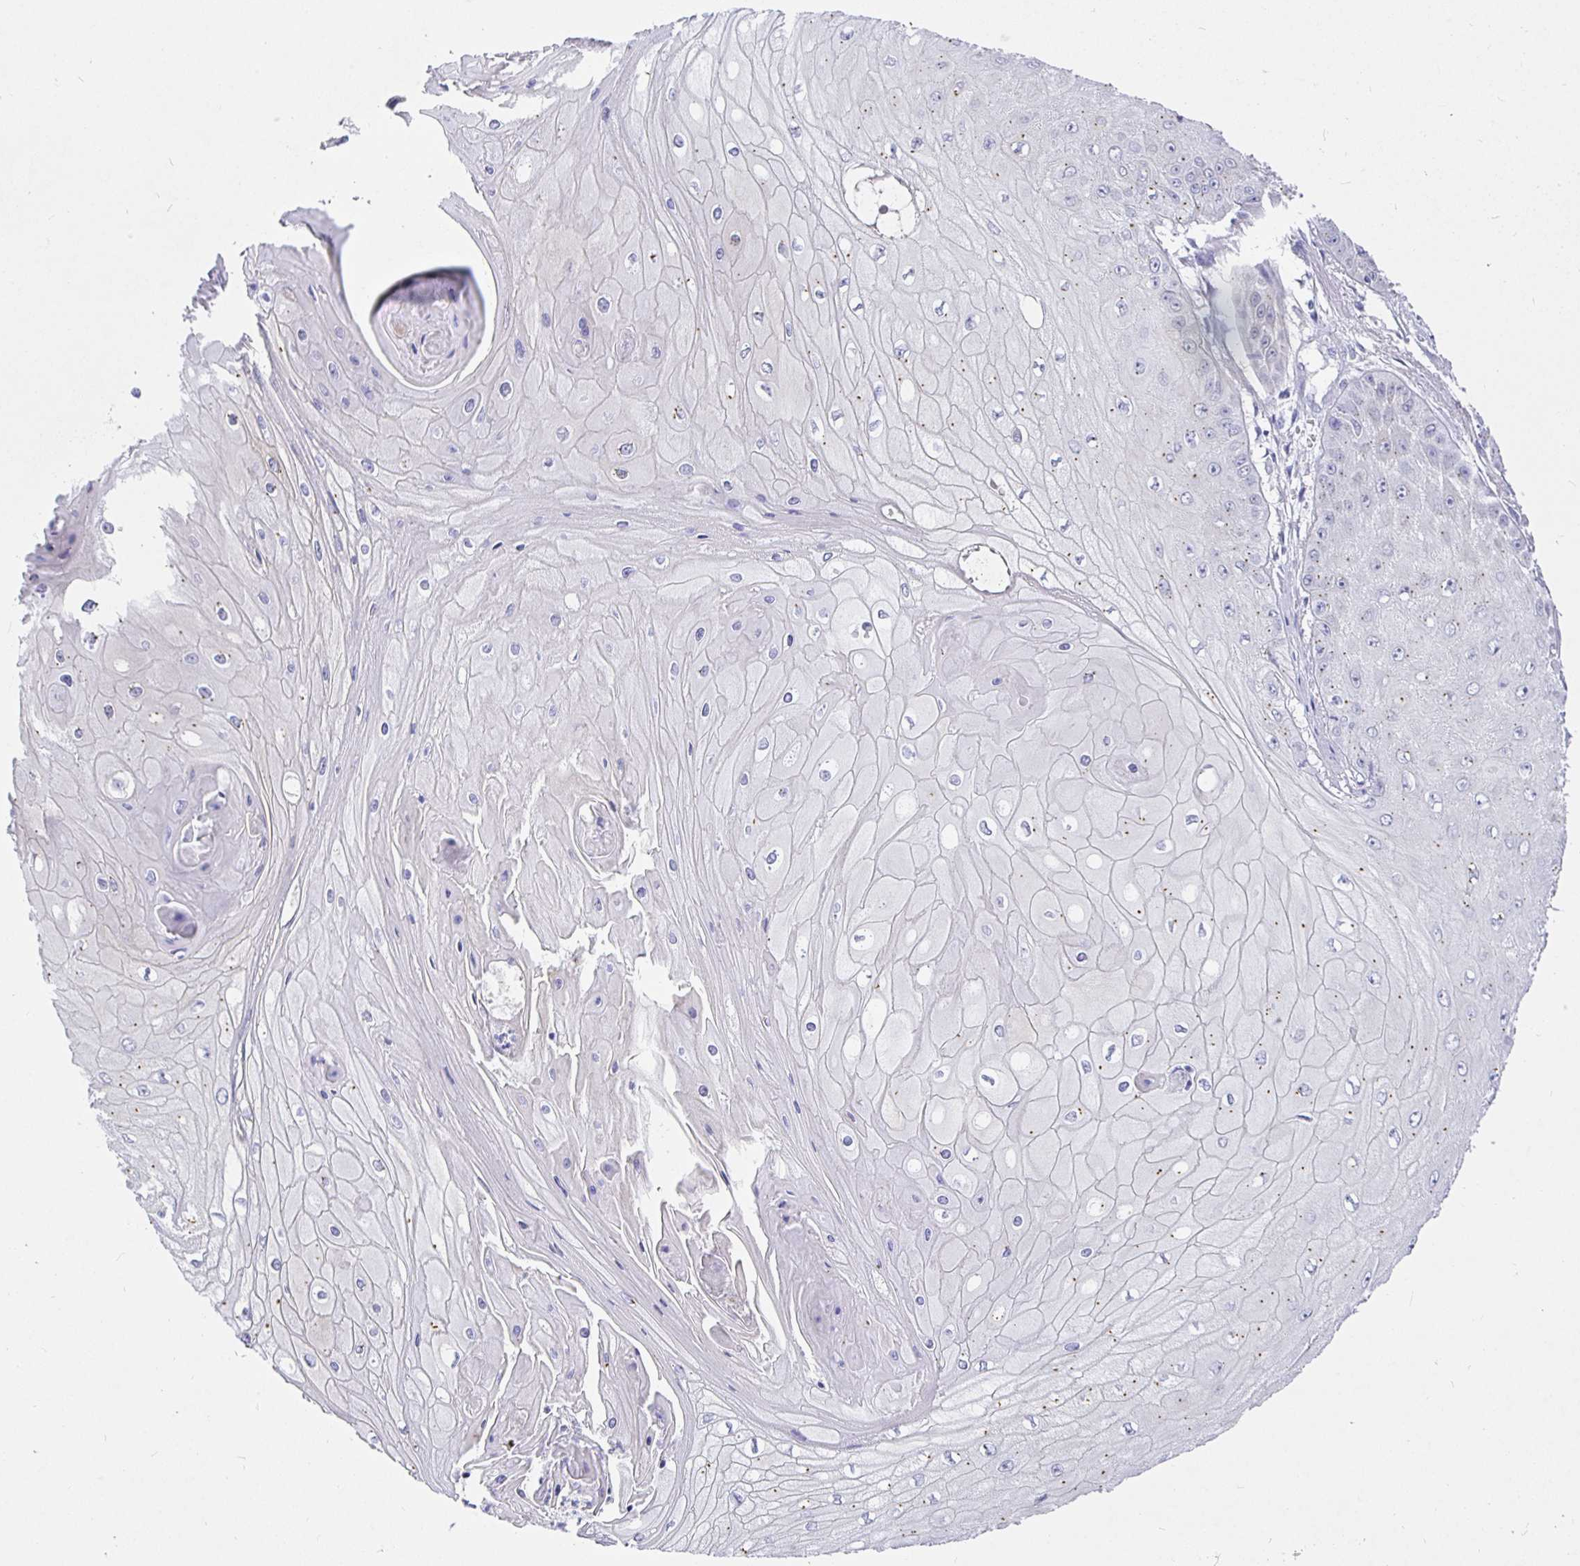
{"staining": {"intensity": "negative", "quantity": "none", "location": "none"}, "tissue": "skin cancer", "cell_type": "Tumor cells", "image_type": "cancer", "snomed": [{"axis": "morphology", "description": "Squamous cell carcinoma, NOS"}, {"axis": "topography", "description": "Skin"}], "caption": "This is an immunohistochemistry (IHC) photomicrograph of human skin squamous cell carcinoma. There is no positivity in tumor cells.", "gene": "EZHIP", "patient": {"sex": "male", "age": 70}}